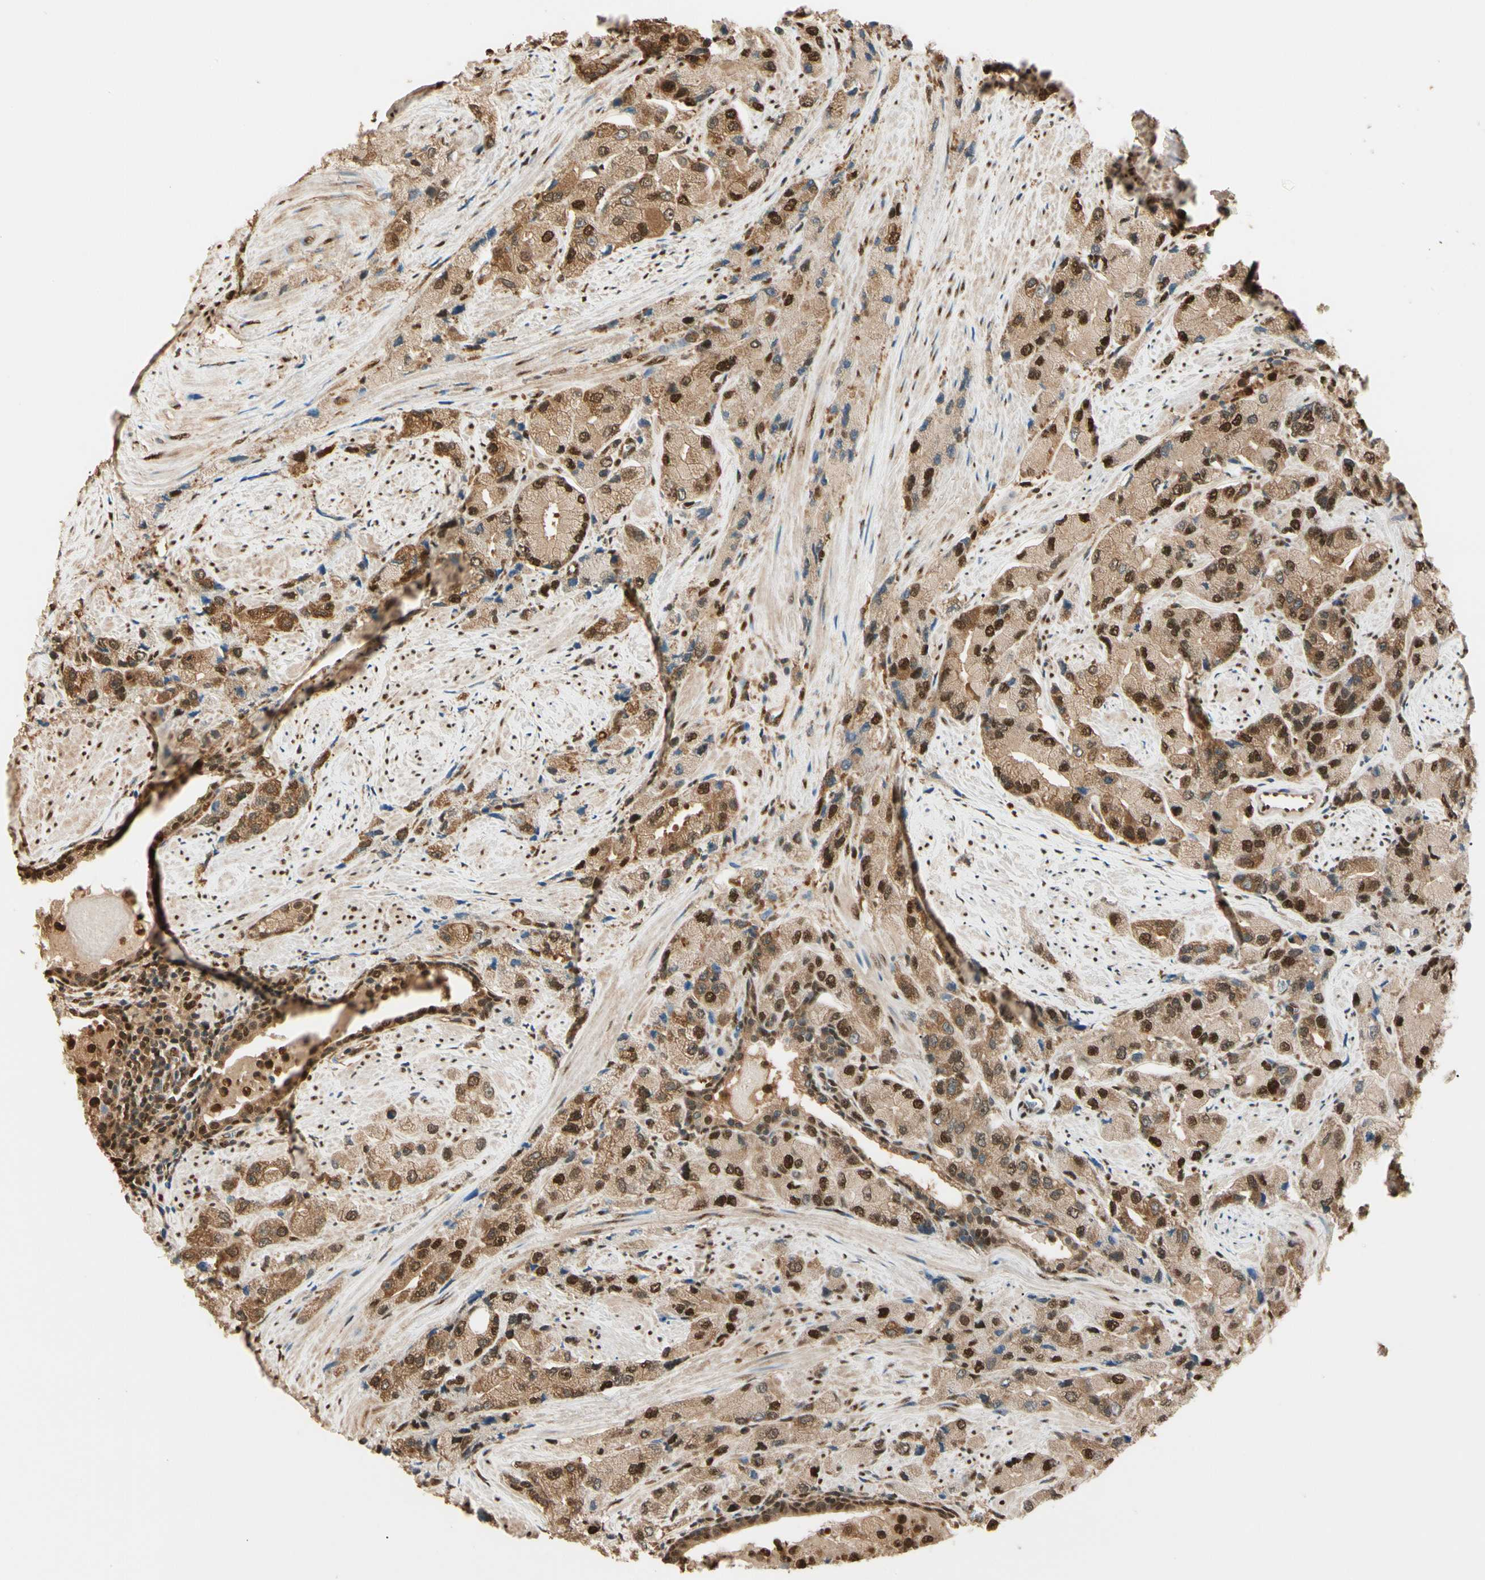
{"staining": {"intensity": "strong", "quantity": ">75%", "location": "cytoplasmic/membranous,nuclear"}, "tissue": "prostate cancer", "cell_type": "Tumor cells", "image_type": "cancer", "snomed": [{"axis": "morphology", "description": "Adenocarcinoma, High grade"}, {"axis": "topography", "description": "Prostate"}], "caption": "The immunohistochemical stain highlights strong cytoplasmic/membranous and nuclear positivity in tumor cells of prostate cancer tissue.", "gene": "PNCK", "patient": {"sex": "male", "age": 58}}